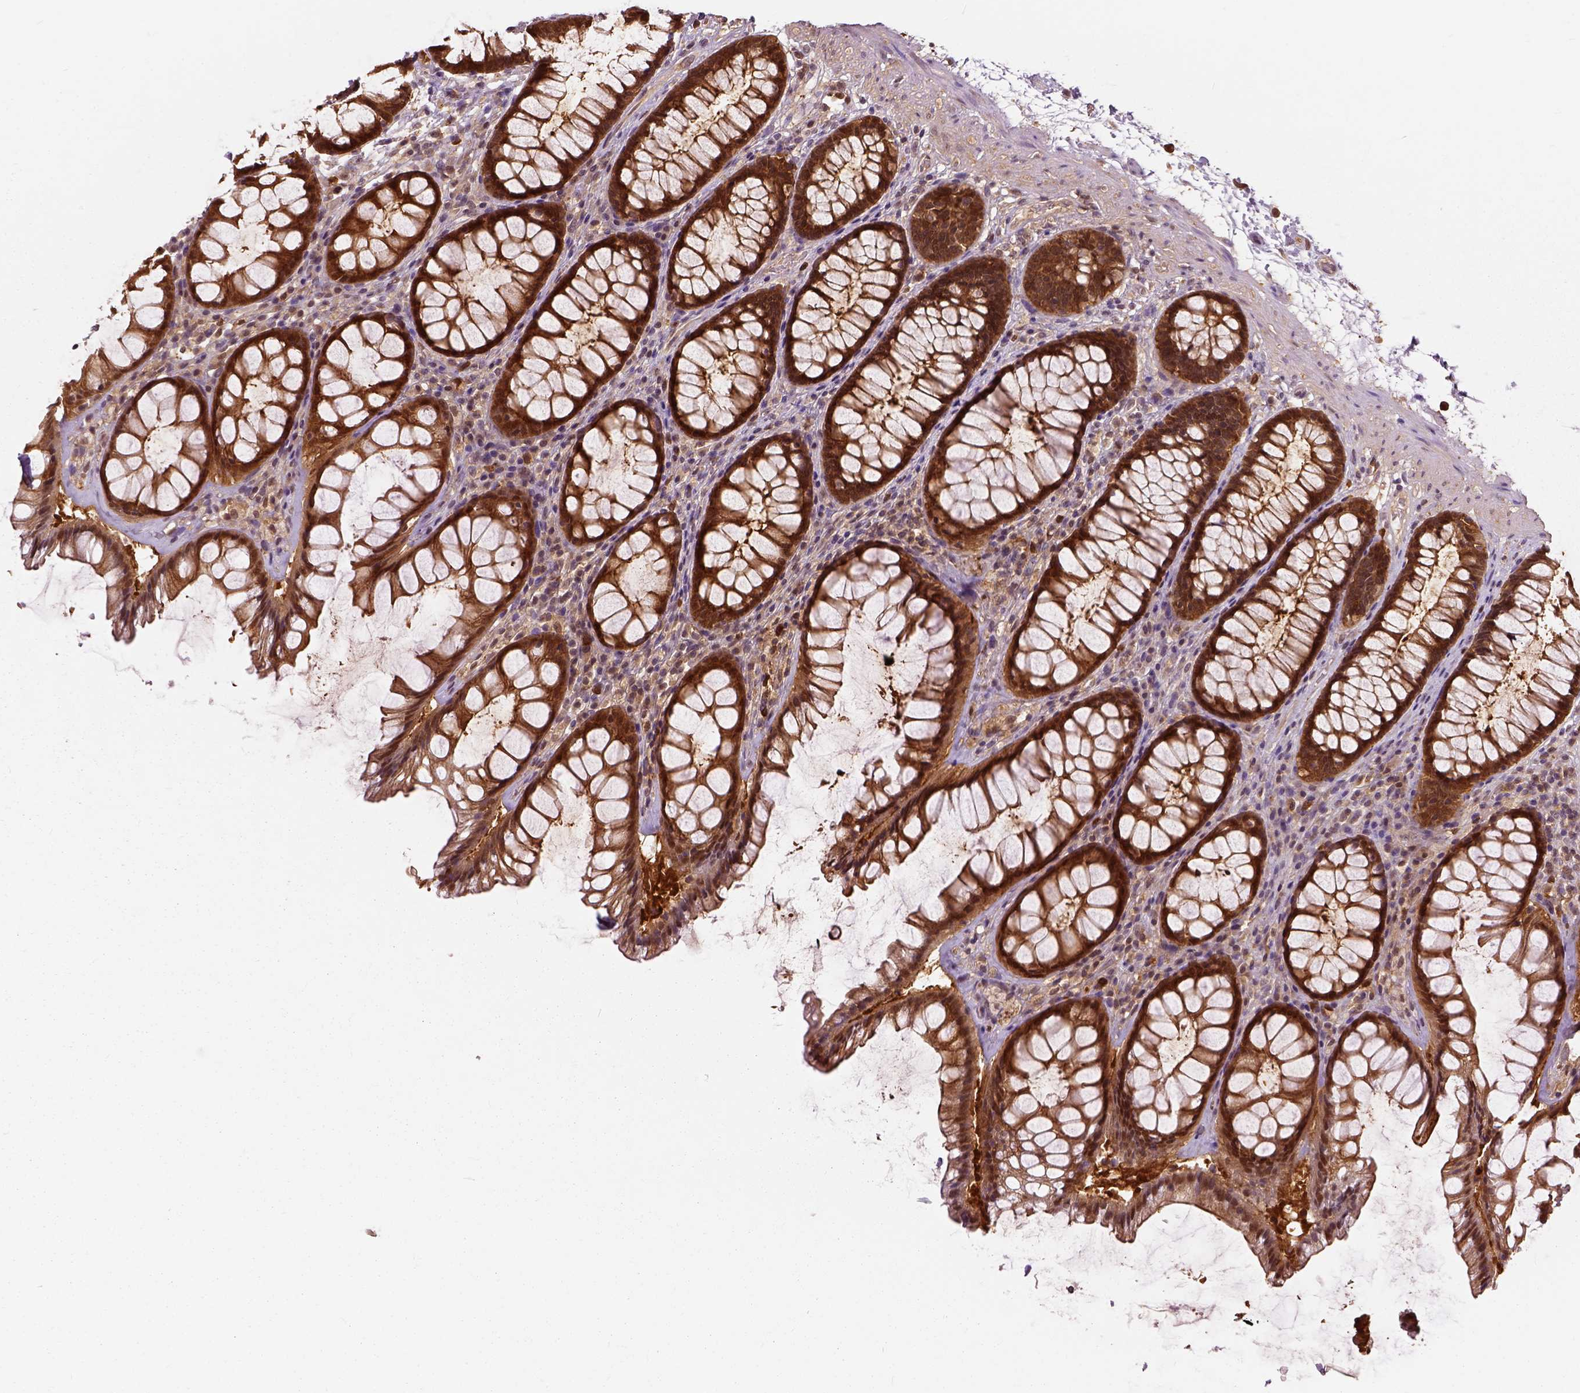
{"staining": {"intensity": "strong", "quantity": ">75%", "location": "cytoplasmic/membranous"}, "tissue": "rectum", "cell_type": "Glandular cells", "image_type": "normal", "snomed": [{"axis": "morphology", "description": "Normal tissue, NOS"}, {"axis": "topography", "description": "Rectum"}], "caption": "A brown stain shows strong cytoplasmic/membranous positivity of a protein in glandular cells of benign rectum. The protein of interest is shown in brown color, while the nuclei are stained blue.", "gene": "GPI", "patient": {"sex": "male", "age": 72}}